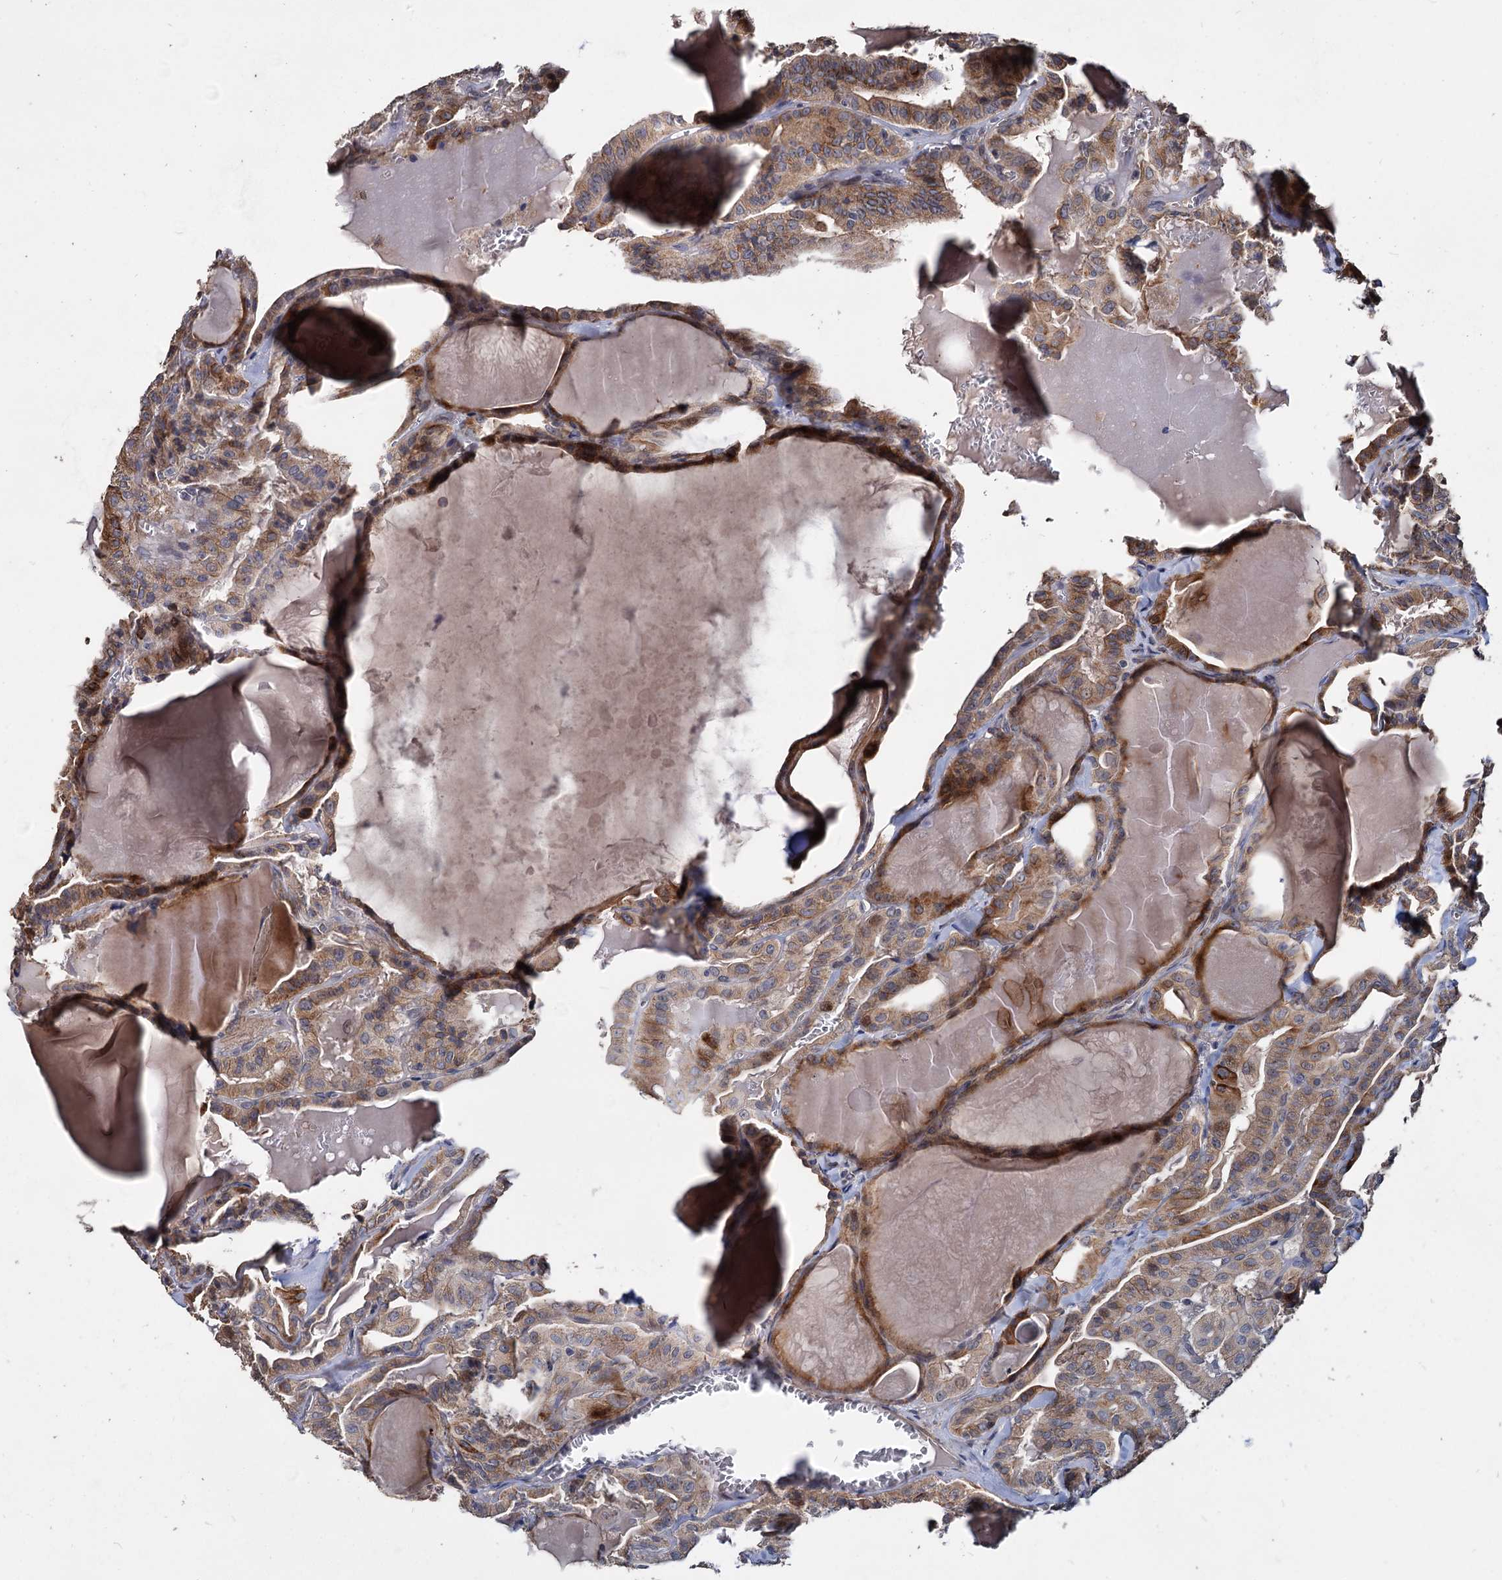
{"staining": {"intensity": "moderate", "quantity": ">75%", "location": "cytoplasmic/membranous"}, "tissue": "thyroid cancer", "cell_type": "Tumor cells", "image_type": "cancer", "snomed": [{"axis": "morphology", "description": "Papillary adenocarcinoma, NOS"}, {"axis": "topography", "description": "Thyroid gland"}], "caption": "This photomicrograph shows immunohistochemistry staining of human thyroid cancer (papillary adenocarcinoma), with medium moderate cytoplasmic/membranous staining in approximately >75% of tumor cells.", "gene": "DEPDC4", "patient": {"sex": "male", "age": 52}}